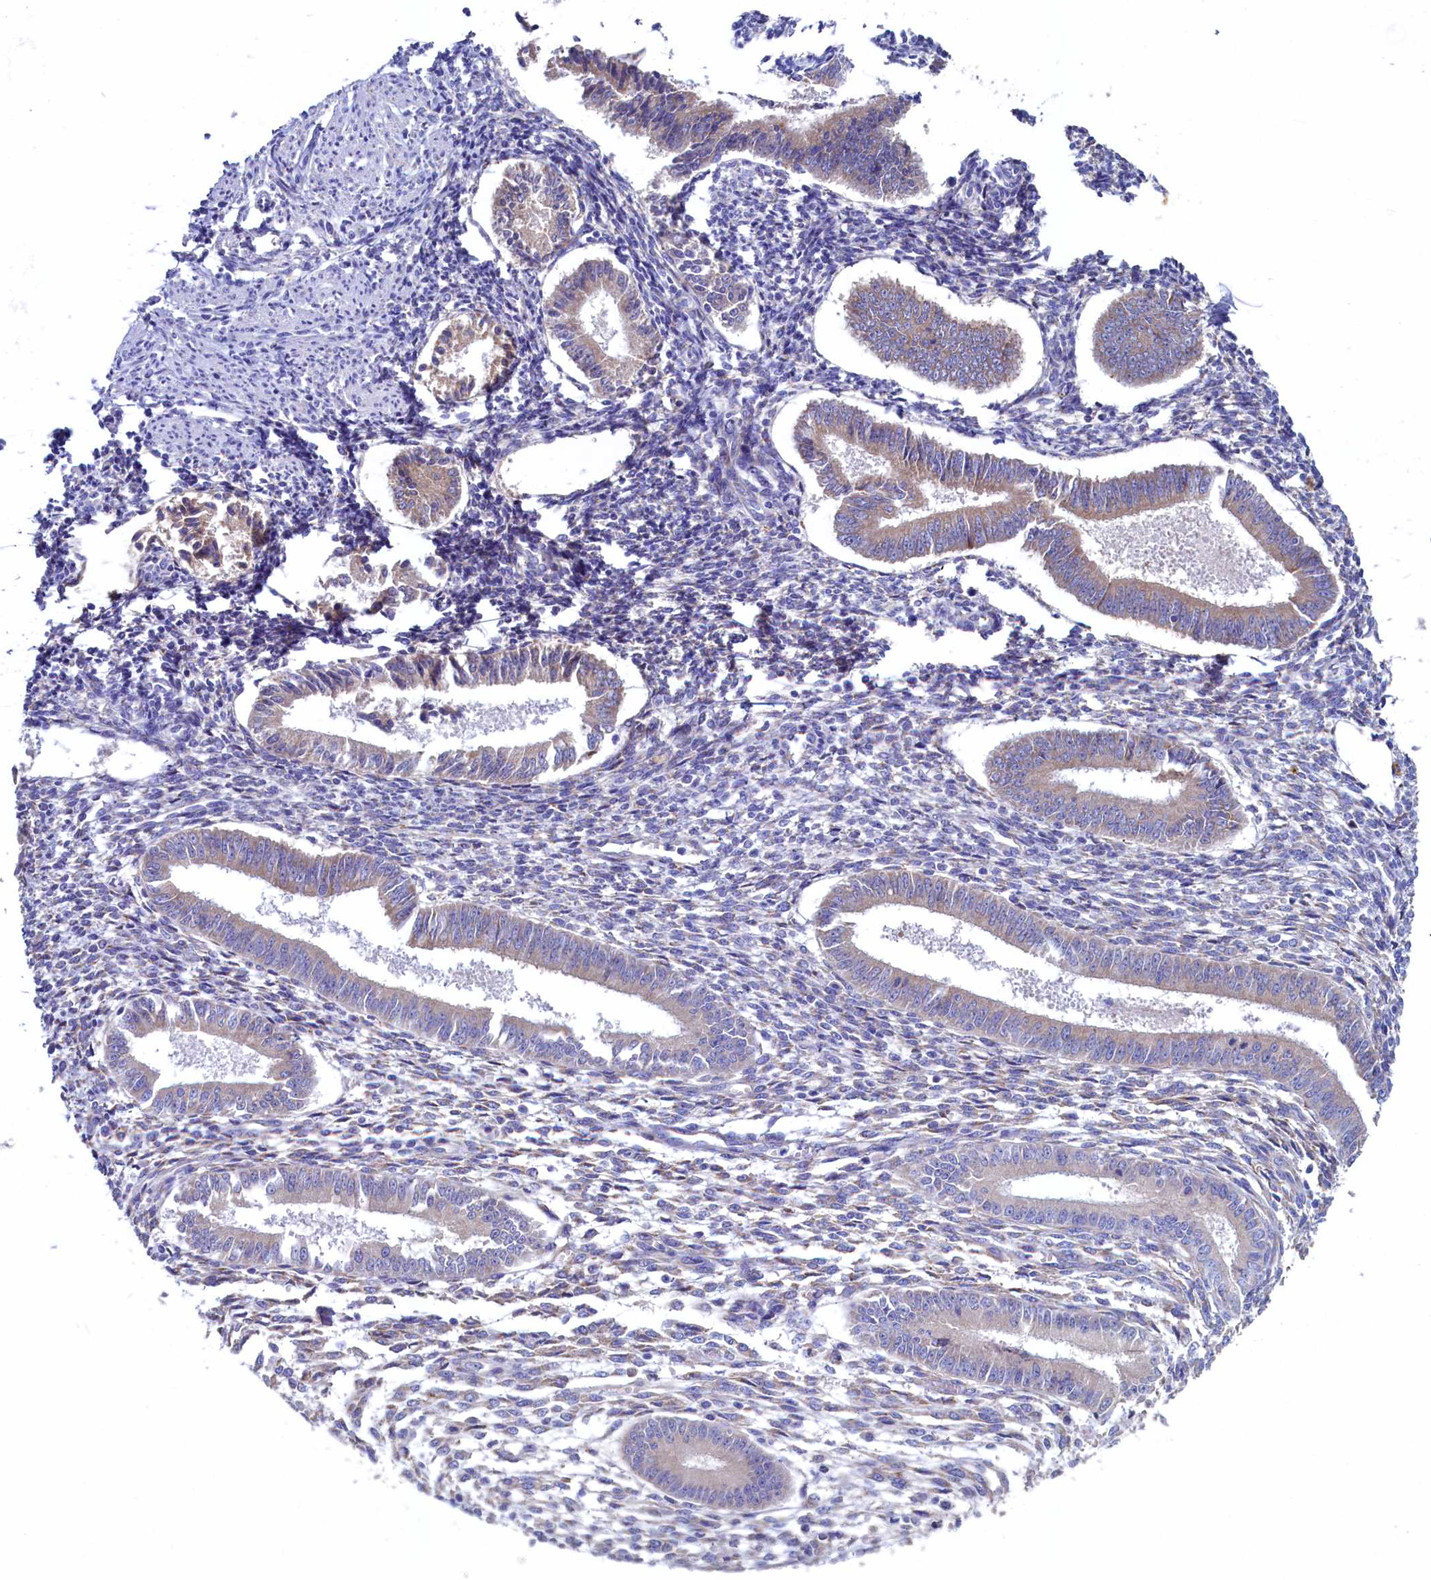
{"staining": {"intensity": "negative", "quantity": "none", "location": "none"}, "tissue": "endometrium", "cell_type": "Cells in endometrial stroma", "image_type": "normal", "snomed": [{"axis": "morphology", "description": "Normal tissue, NOS"}, {"axis": "topography", "description": "Uterus"}, {"axis": "topography", "description": "Endometrium"}], "caption": "A high-resolution histopathology image shows immunohistochemistry staining of unremarkable endometrium, which displays no significant expression in cells in endometrial stroma.", "gene": "CBLIF", "patient": {"sex": "female", "age": 48}}